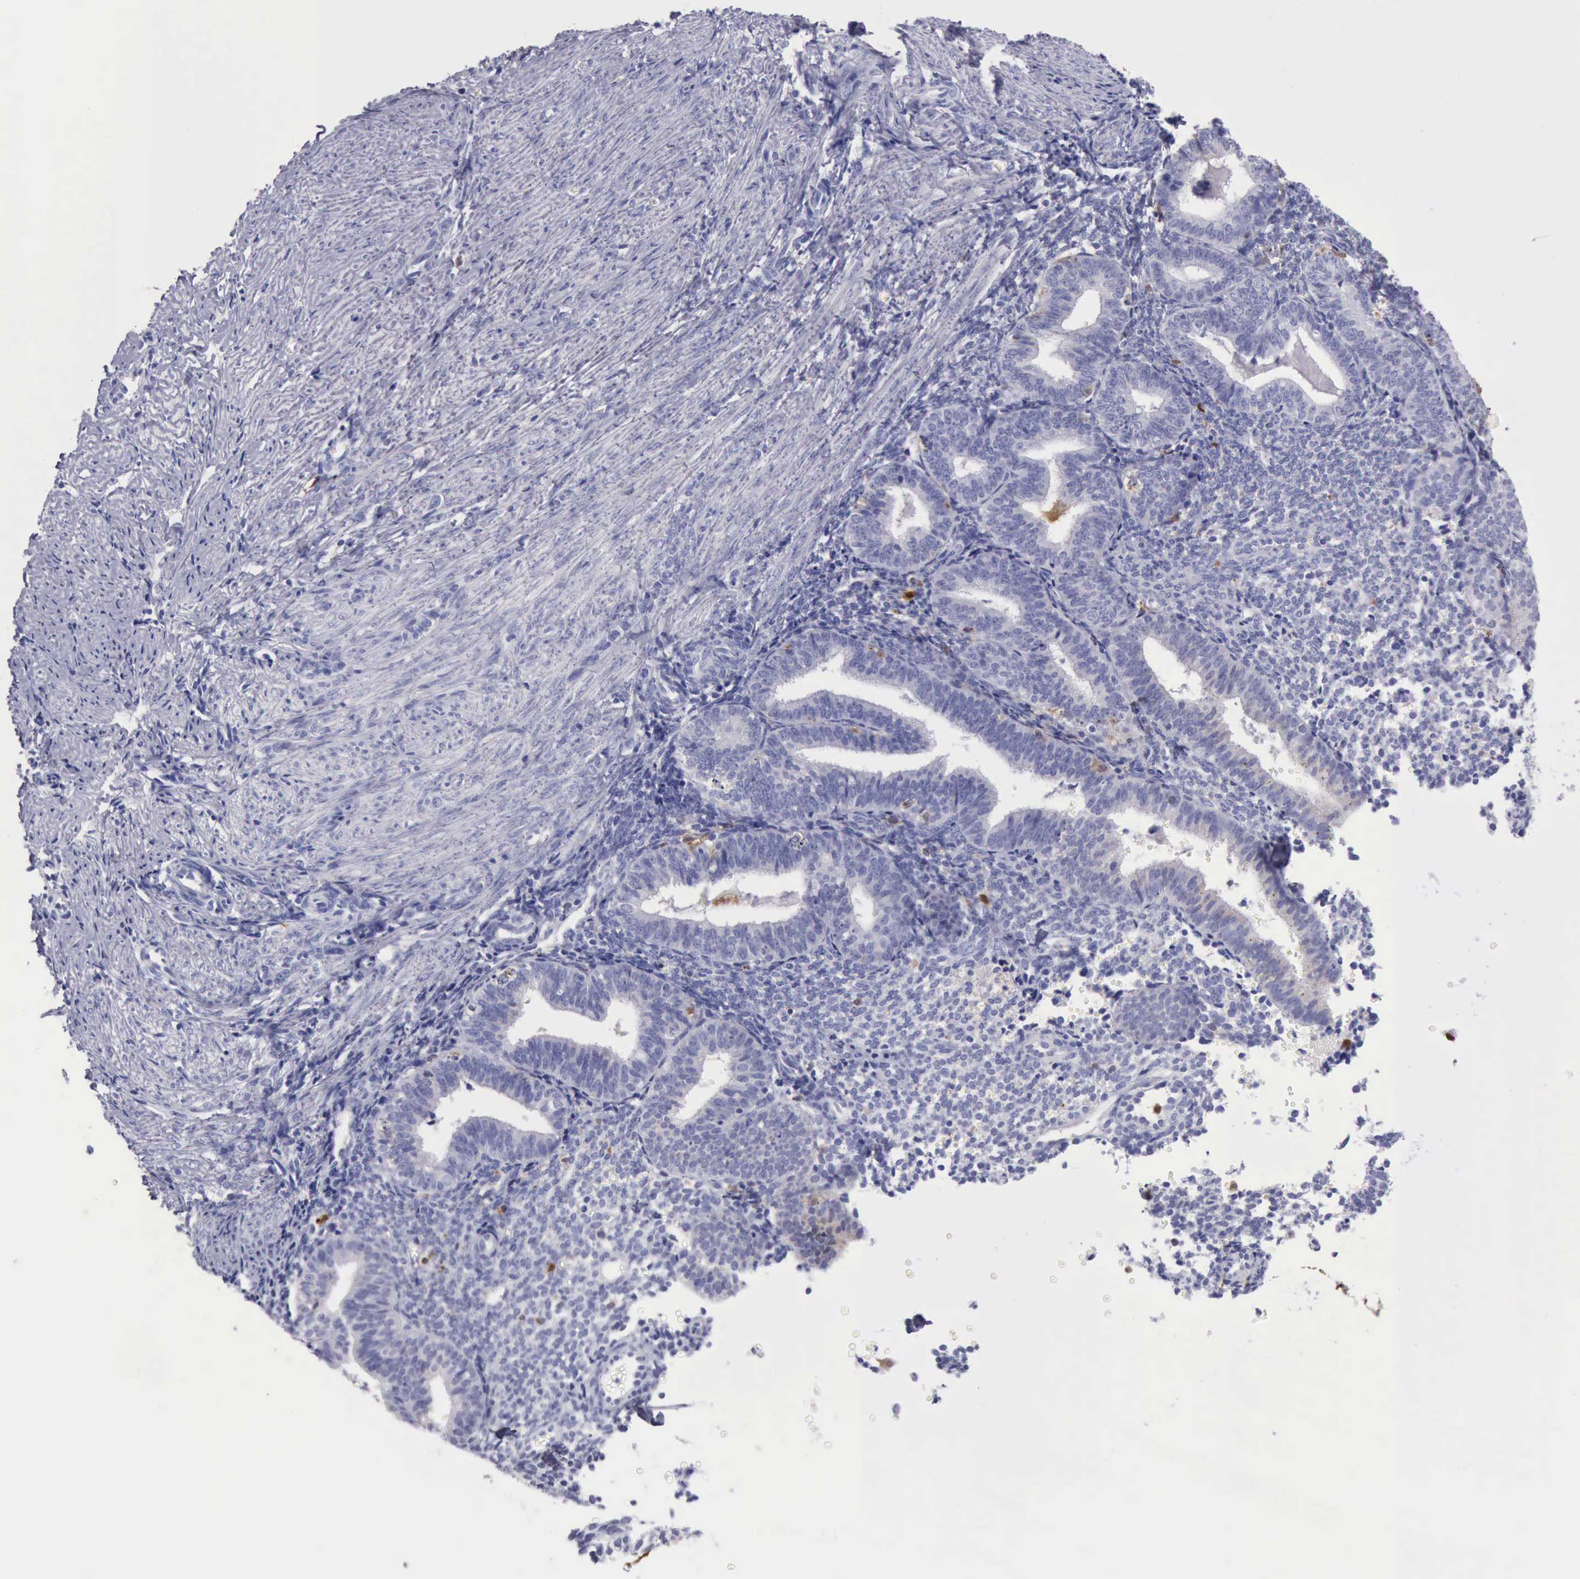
{"staining": {"intensity": "negative", "quantity": "none", "location": "none"}, "tissue": "endometrium", "cell_type": "Cells in endometrial stroma", "image_type": "normal", "snomed": [{"axis": "morphology", "description": "Normal tissue, NOS"}, {"axis": "topography", "description": "Endometrium"}], "caption": "DAB (3,3'-diaminobenzidine) immunohistochemical staining of normal human endometrium reveals no significant staining in cells in endometrial stroma. (Immunohistochemistry, brightfield microscopy, high magnification).", "gene": "CSTA", "patient": {"sex": "female", "age": 61}}